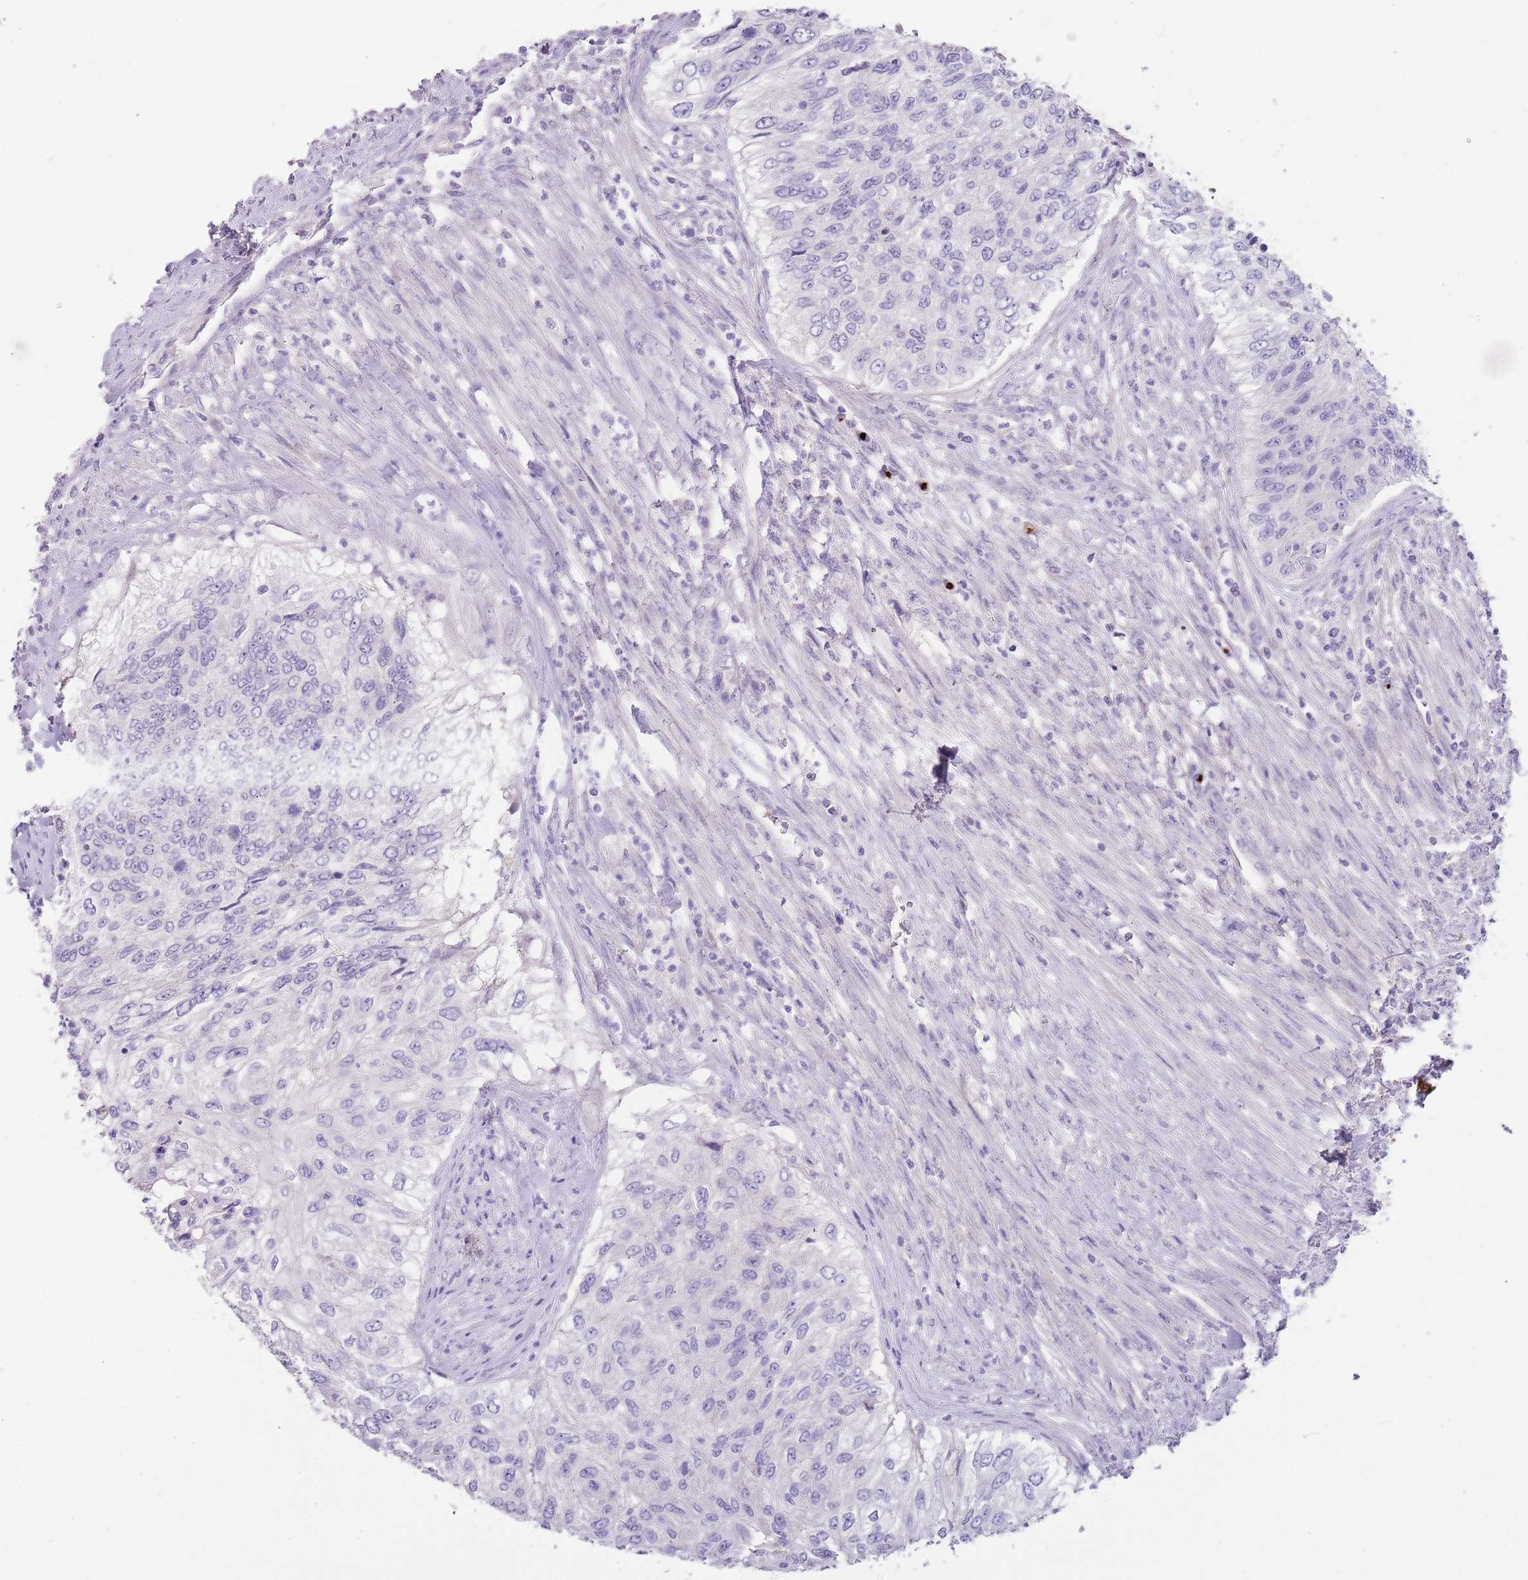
{"staining": {"intensity": "negative", "quantity": "none", "location": "none"}, "tissue": "urothelial cancer", "cell_type": "Tumor cells", "image_type": "cancer", "snomed": [{"axis": "morphology", "description": "Urothelial carcinoma, High grade"}, {"axis": "topography", "description": "Urinary bladder"}], "caption": "Tumor cells are negative for protein expression in human urothelial cancer. (DAB immunohistochemistry visualized using brightfield microscopy, high magnification).", "gene": "C2CD3", "patient": {"sex": "female", "age": 60}}